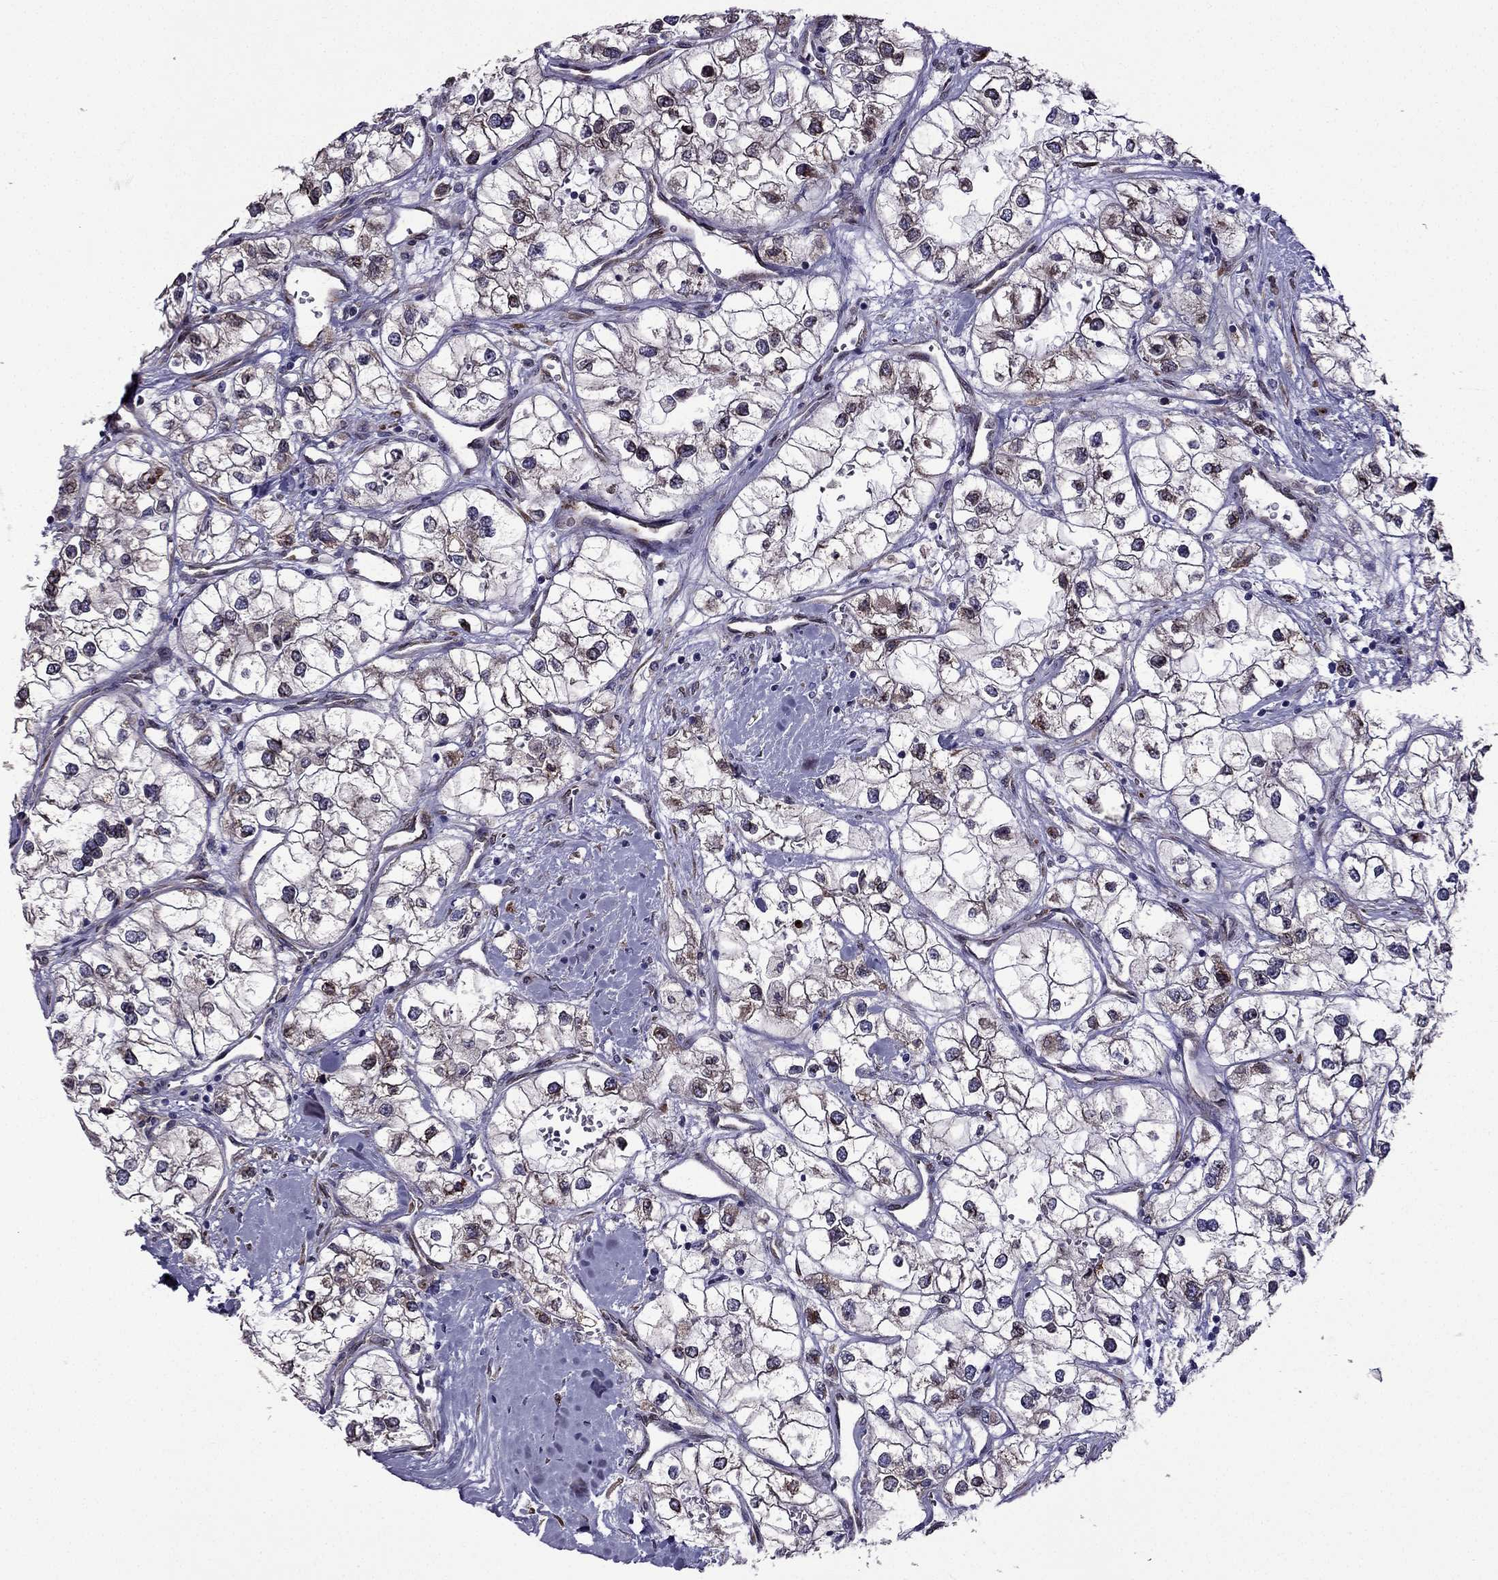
{"staining": {"intensity": "moderate", "quantity": "<25%", "location": "cytoplasmic/membranous"}, "tissue": "renal cancer", "cell_type": "Tumor cells", "image_type": "cancer", "snomed": [{"axis": "morphology", "description": "Adenocarcinoma, NOS"}, {"axis": "topography", "description": "Kidney"}], "caption": "A brown stain highlights moderate cytoplasmic/membranous staining of a protein in human renal cancer tumor cells.", "gene": "IKBIP", "patient": {"sex": "male", "age": 59}}